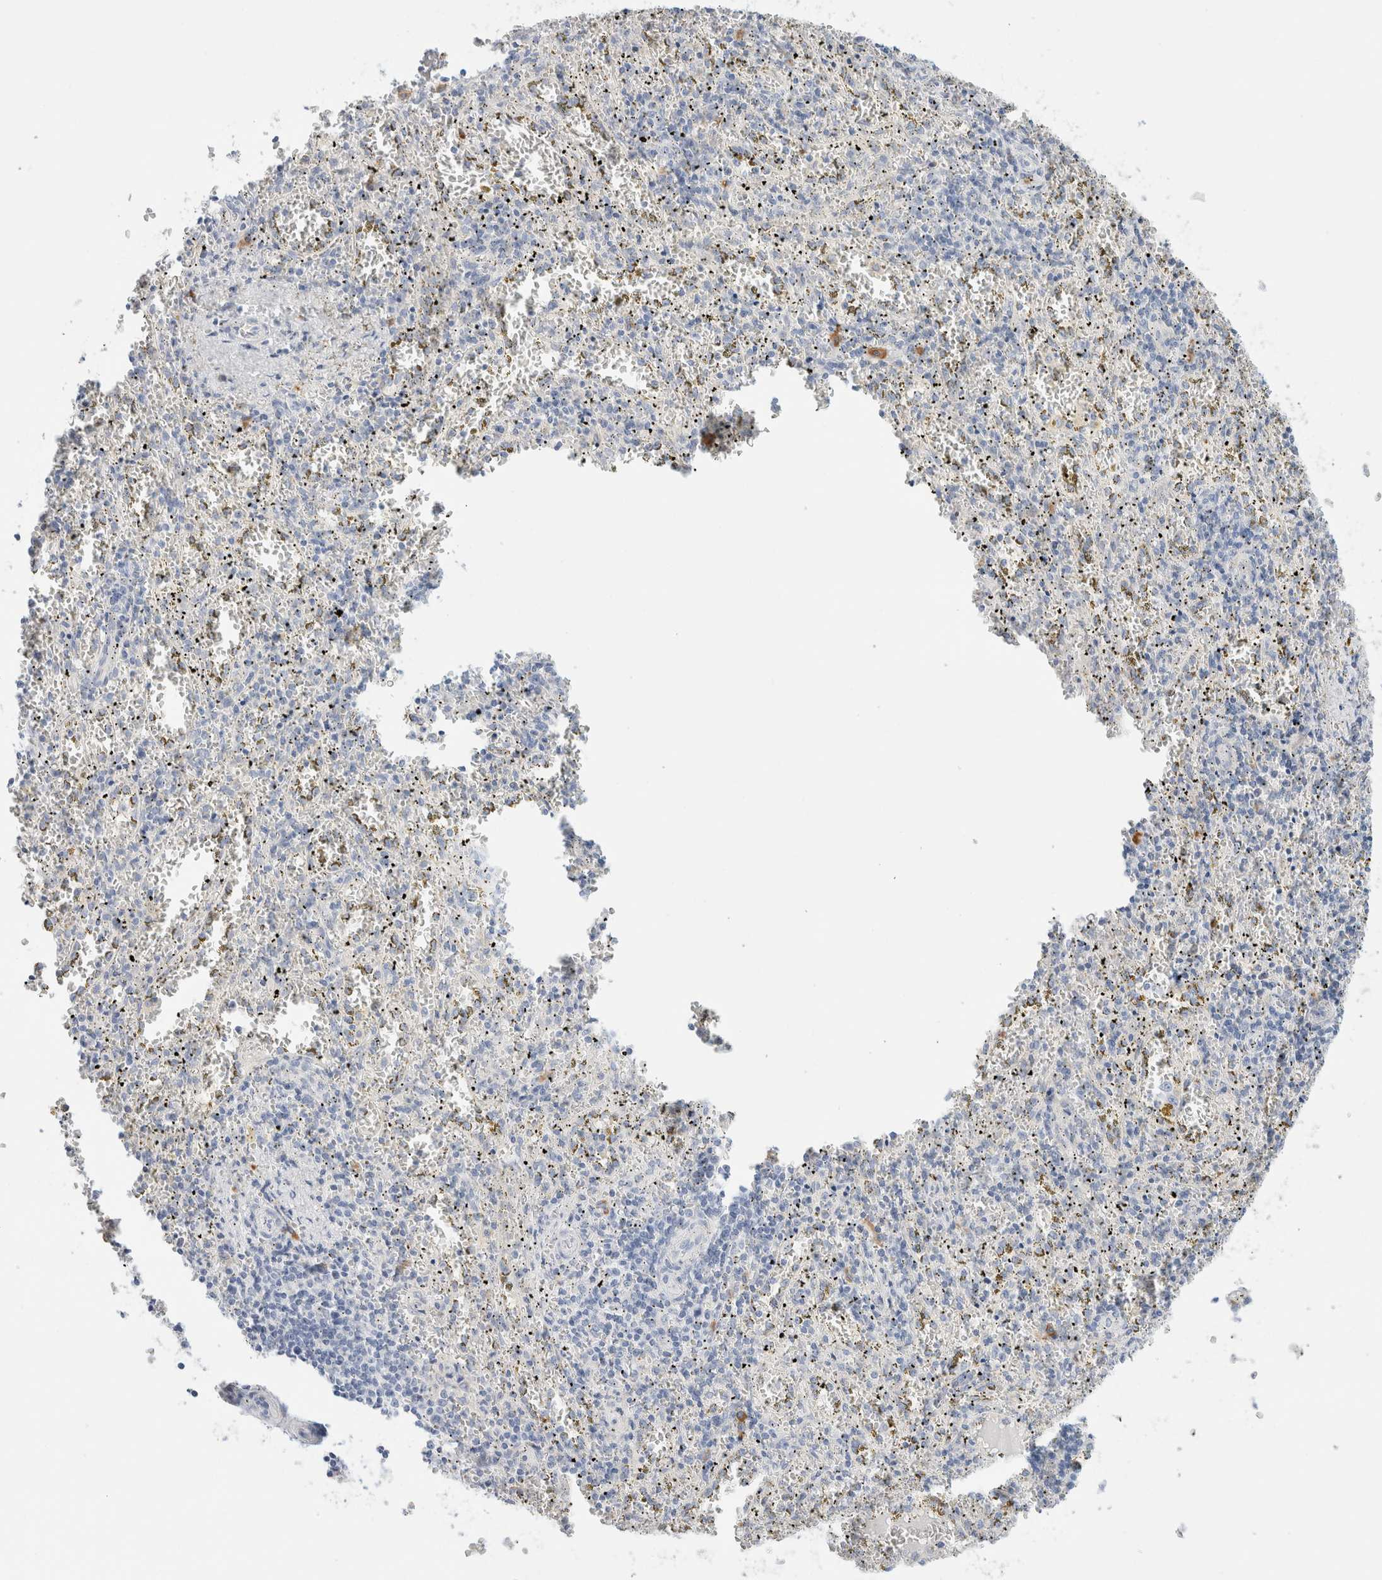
{"staining": {"intensity": "negative", "quantity": "none", "location": "none"}, "tissue": "spleen", "cell_type": "Cells in red pulp", "image_type": "normal", "snomed": [{"axis": "morphology", "description": "Normal tissue, NOS"}, {"axis": "topography", "description": "Spleen"}], "caption": "The image shows no staining of cells in red pulp in normal spleen.", "gene": "GADD45G", "patient": {"sex": "male", "age": 11}}